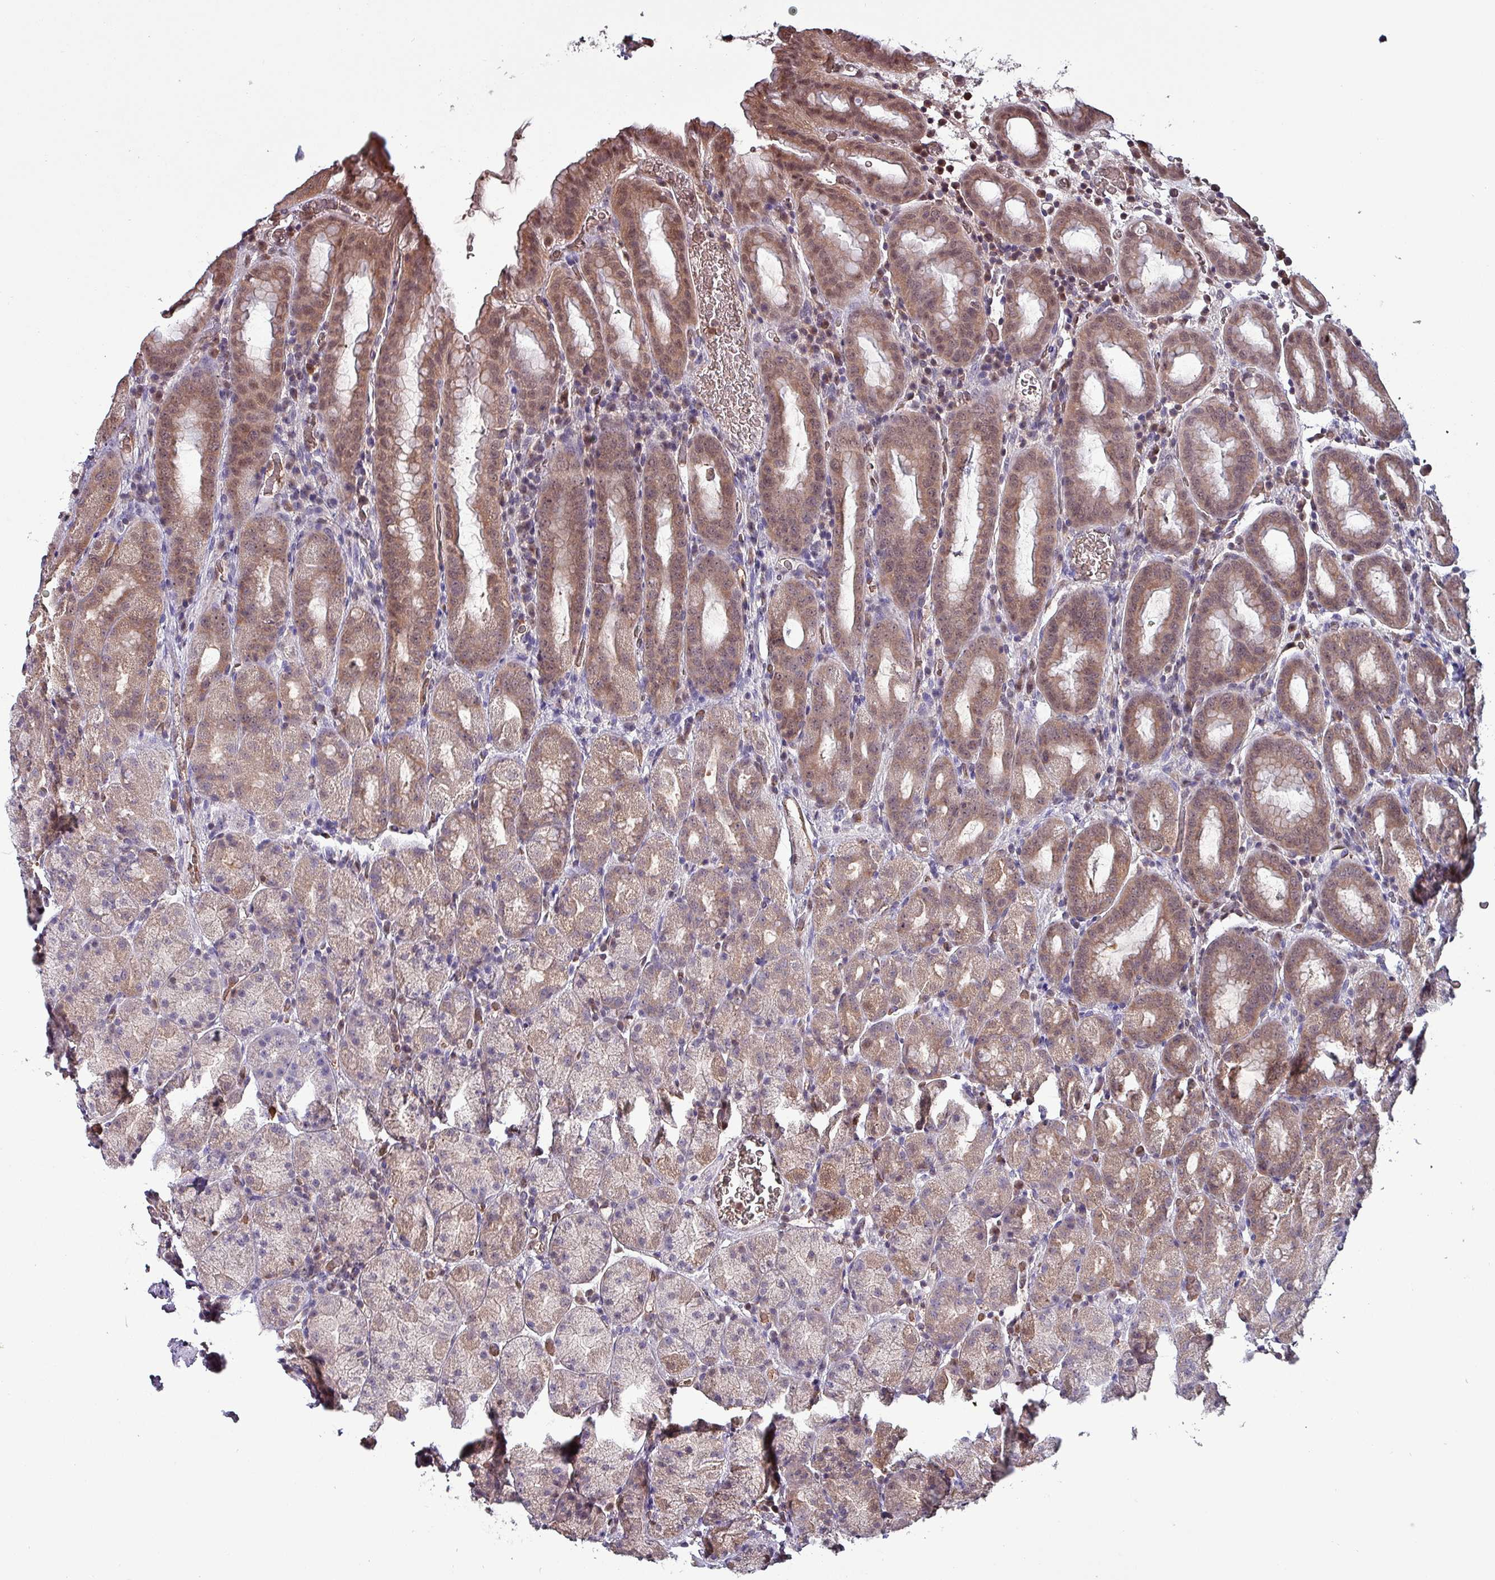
{"staining": {"intensity": "moderate", "quantity": ">75%", "location": "cytoplasmic/membranous,nuclear"}, "tissue": "stomach", "cell_type": "Glandular cells", "image_type": "normal", "snomed": [{"axis": "morphology", "description": "Normal tissue, NOS"}, {"axis": "topography", "description": "Stomach, upper"}, {"axis": "topography", "description": "Stomach, lower"}, {"axis": "topography", "description": "Small intestine"}], "caption": "High-power microscopy captured an immunohistochemistry (IHC) histopathology image of benign stomach, revealing moderate cytoplasmic/membranous,nuclear expression in about >75% of glandular cells.", "gene": "PSMB8", "patient": {"sex": "male", "age": 68}}